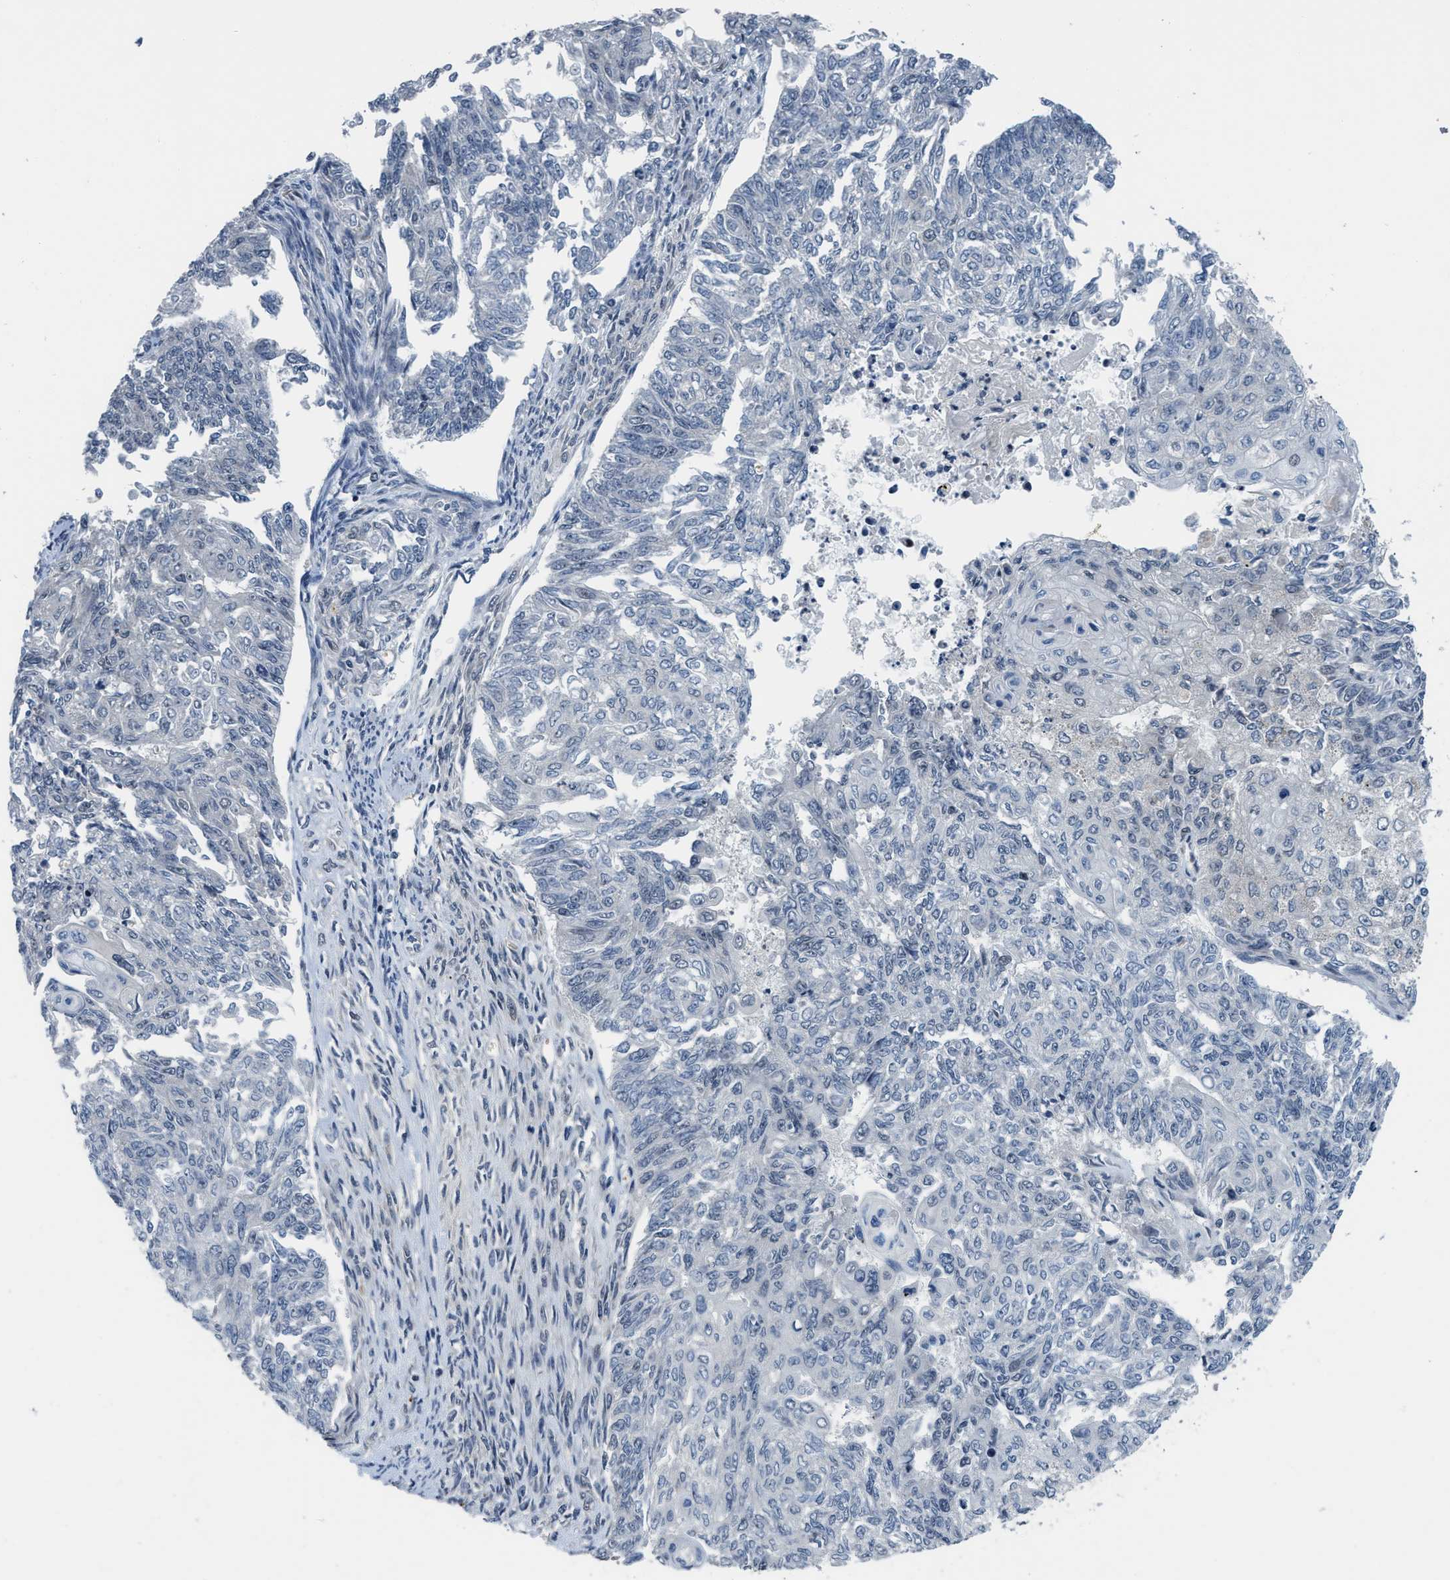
{"staining": {"intensity": "negative", "quantity": "none", "location": "none"}, "tissue": "endometrial cancer", "cell_type": "Tumor cells", "image_type": "cancer", "snomed": [{"axis": "morphology", "description": "Adenocarcinoma, NOS"}, {"axis": "topography", "description": "Endometrium"}], "caption": "Immunohistochemical staining of endometrial cancer (adenocarcinoma) exhibits no significant staining in tumor cells.", "gene": "SETD5", "patient": {"sex": "female", "age": 32}}